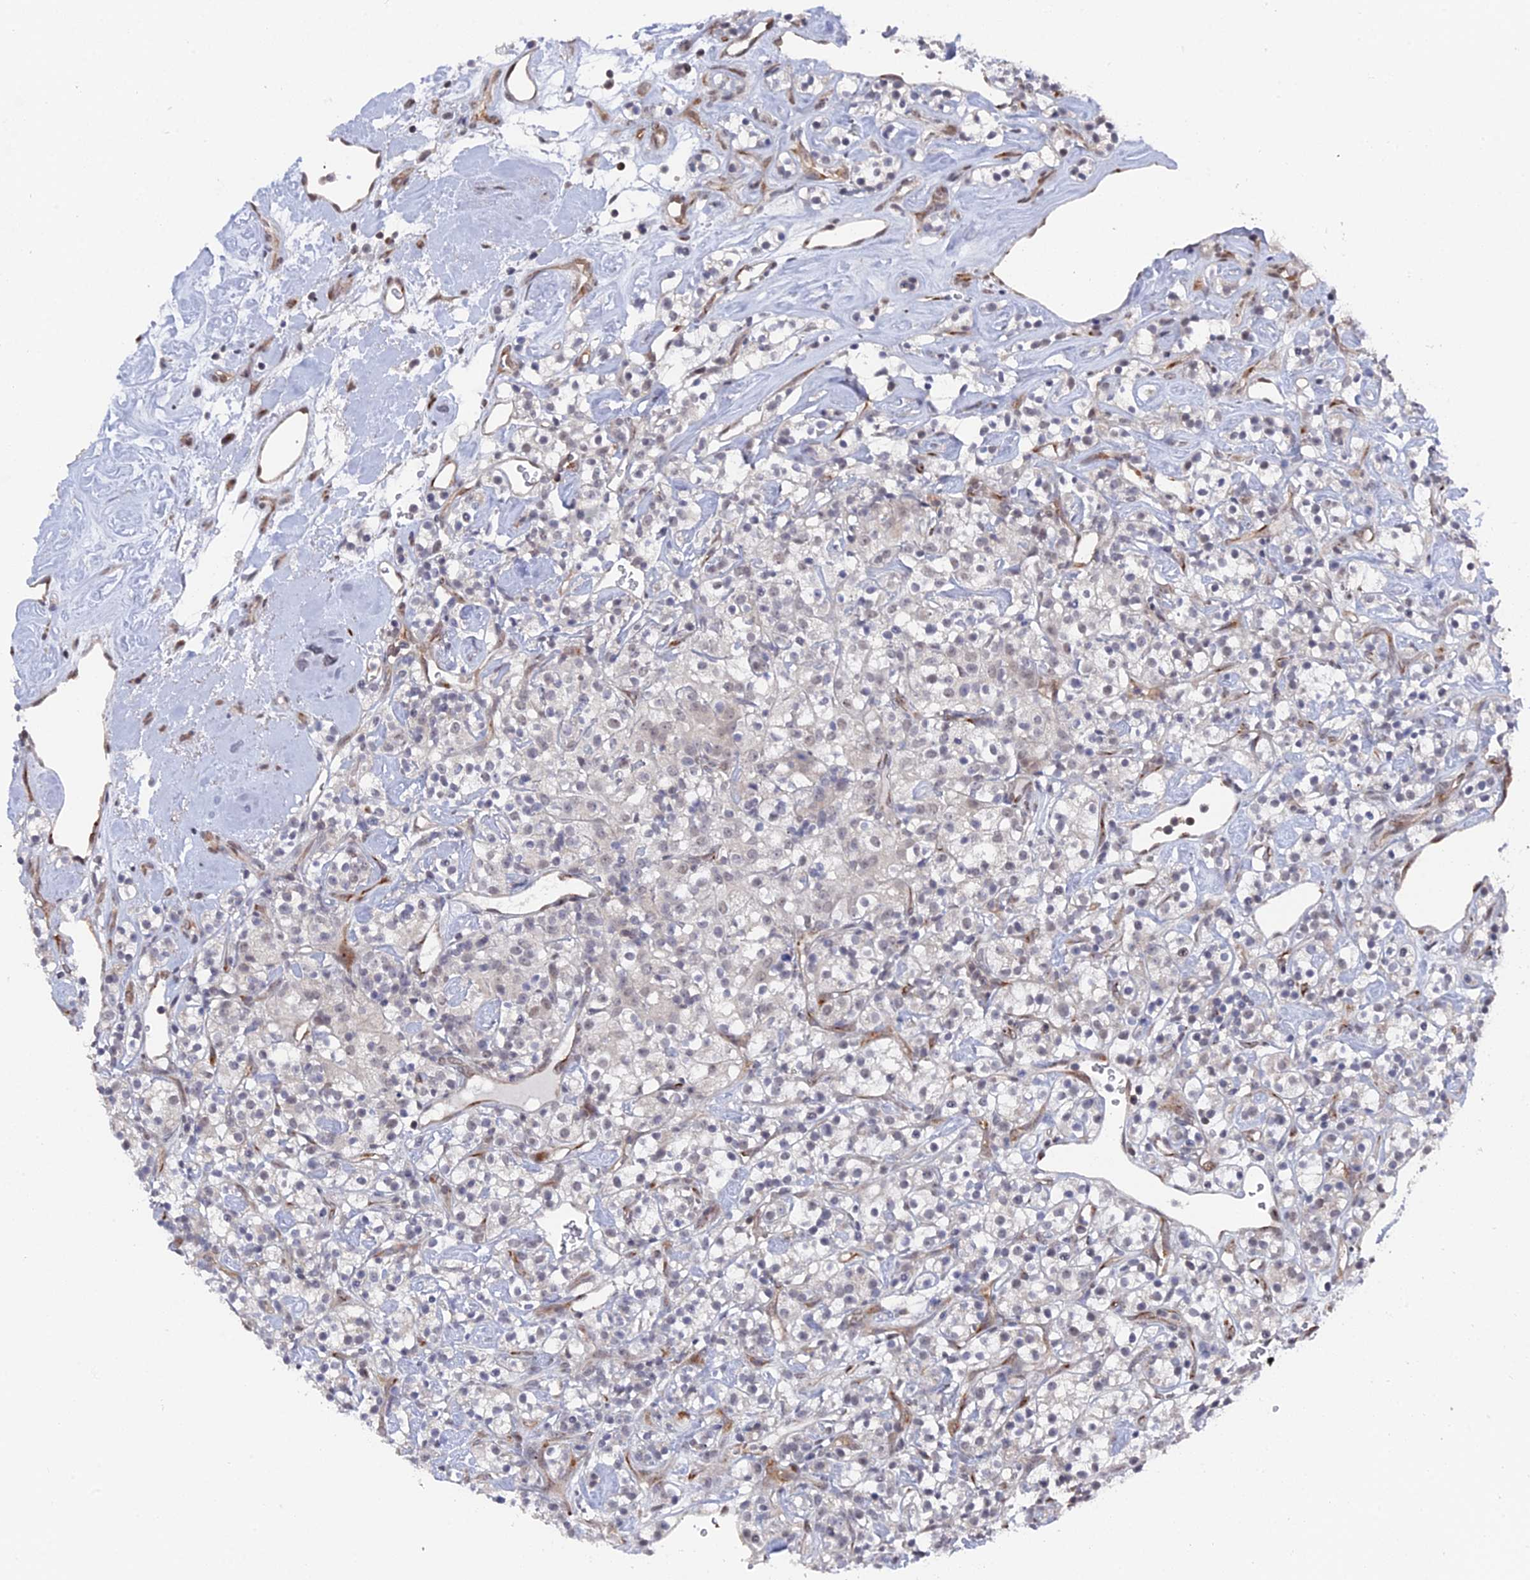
{"staining": {"intensity": "negative", "quantity": "none", "location": "none"}, "tissue": "renal cancer", "cell_type": "Tumor cells", "image_type": "cancer", "snomed": [{"axis": "morphology", "description": "Adenocarcinoma, NOS"}, {"axis": "topography", "description": "Kidney"}], "caption": "The histopathology image exhibits no significant expression in tumor cells of renal cancer (adenocarcinoma).", "gene": "FHIP2A", "patient": {"sex": "male", "age": 77}}